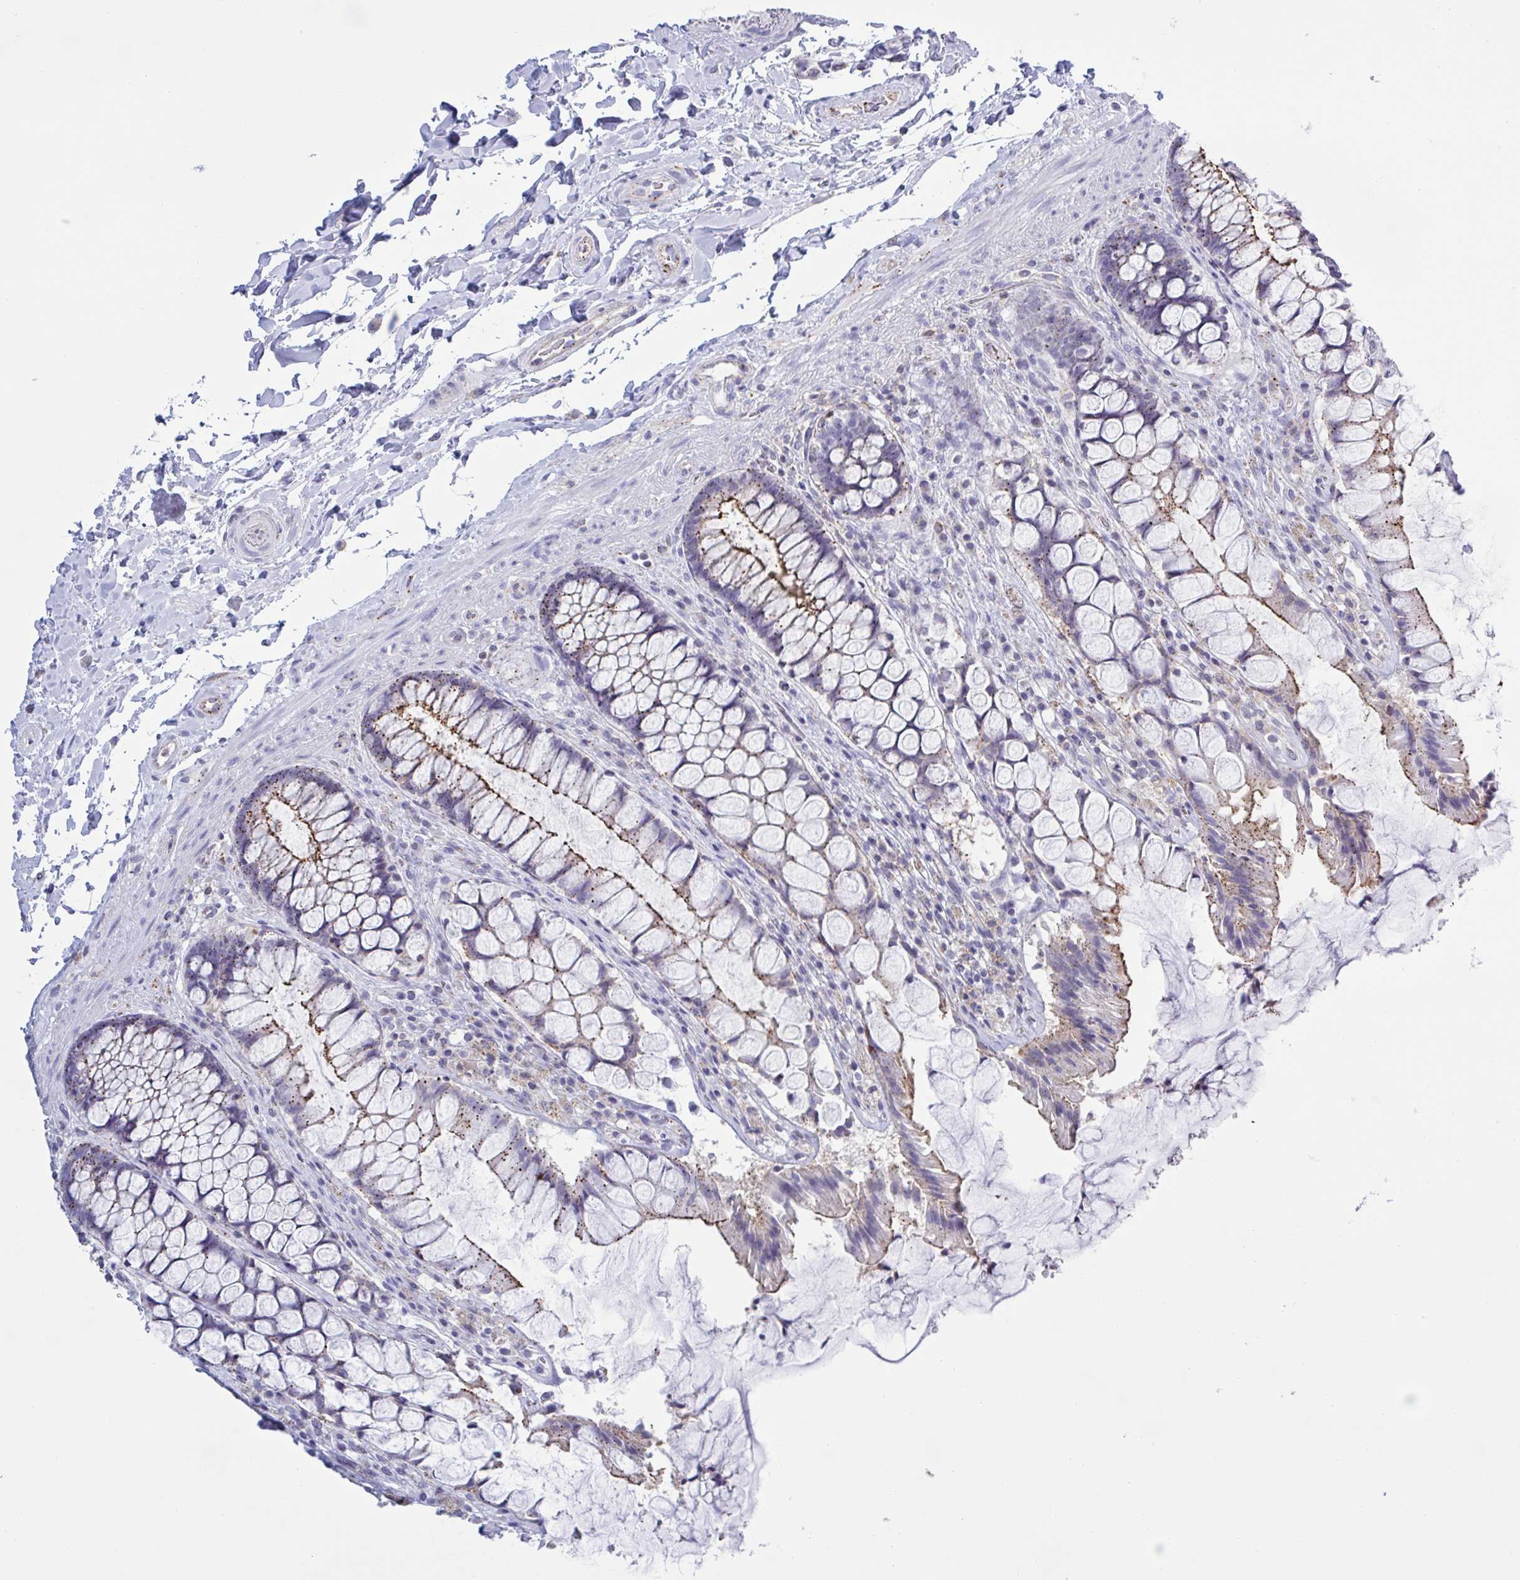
{"staining": {"intensity": "moderate", "quantity": ">75%", "location": "cytoplasmic/membranous"}, "tissue": "rectum", "cell_type": "Glandular cells", "image_type": "normal", "snomed": [{"axis": "morphology", "description": "Normal tissue, NOS"}, {"axis": "topography", "description": "Rectum"}], "caption": "A histopathology image of human rectum stained for a protein reveals moderate cytoplasmic/membranous brown staining in glandular cells. The staining was performed using DAB (3,3'-diaminobenzidine) to visualize the protein expression in brown, while the nuclei were stained in blue with hematoxylin (Magnification: 20x).", "gene": "CHMP5", "patient": {"sex": "female", "age": 58}}